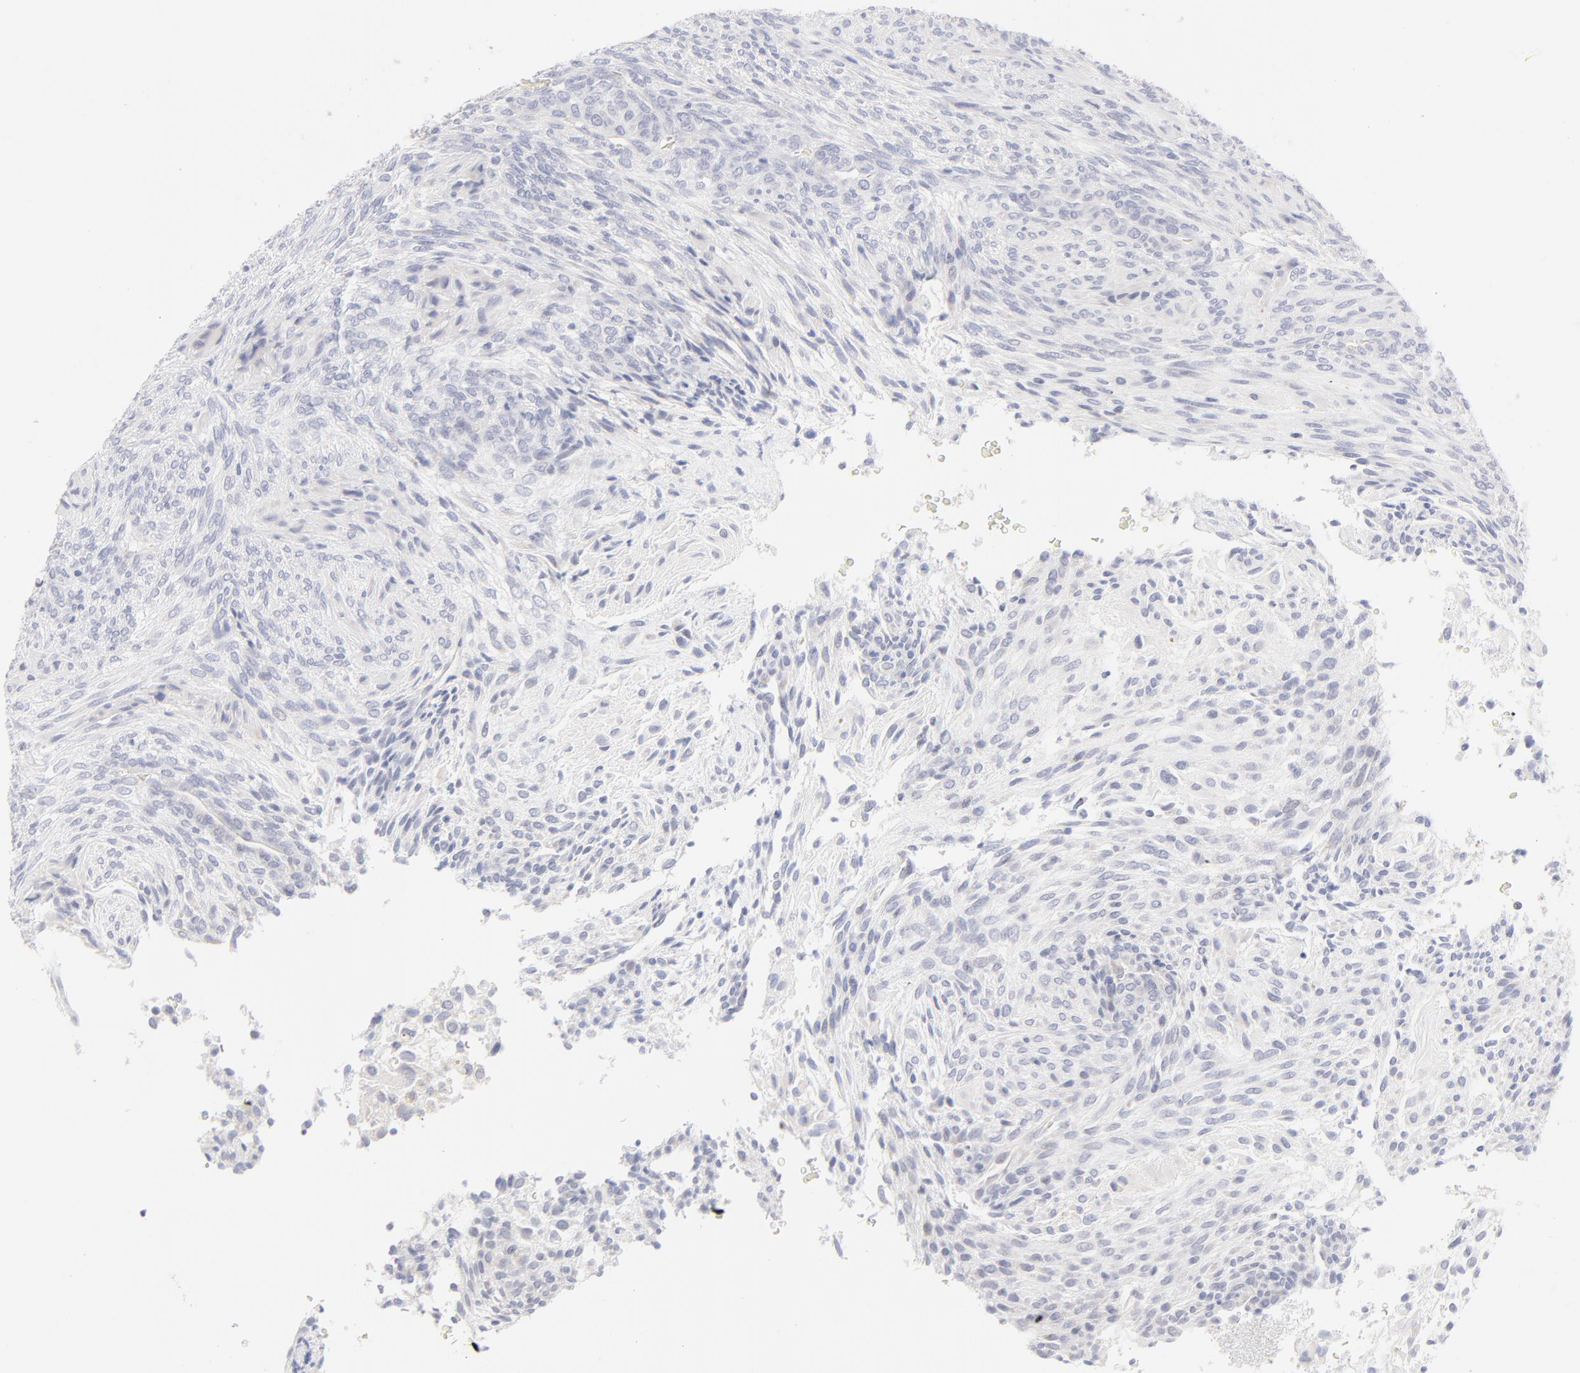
{"staining": {"intensity": "negative", "quantity": "none", "location": "none"}, "tissue": "glioma", "cell_type": "Tumor cells", "image_type": "cancer", "snomed": [{"axis": "morphology", "description": "Glioma, malignant, High grade"}, {"axis": "topography", "description": "Cerebral cortex"}], "caption": "Tumor cells are negative for protein expression in human malignant high-grade glioma. (DAB (3,3'-diaminobenzidine) immunohistochemistry, high magnification).", "gene": "NPNT", "patient": {"sex": "female", "age": 55}}